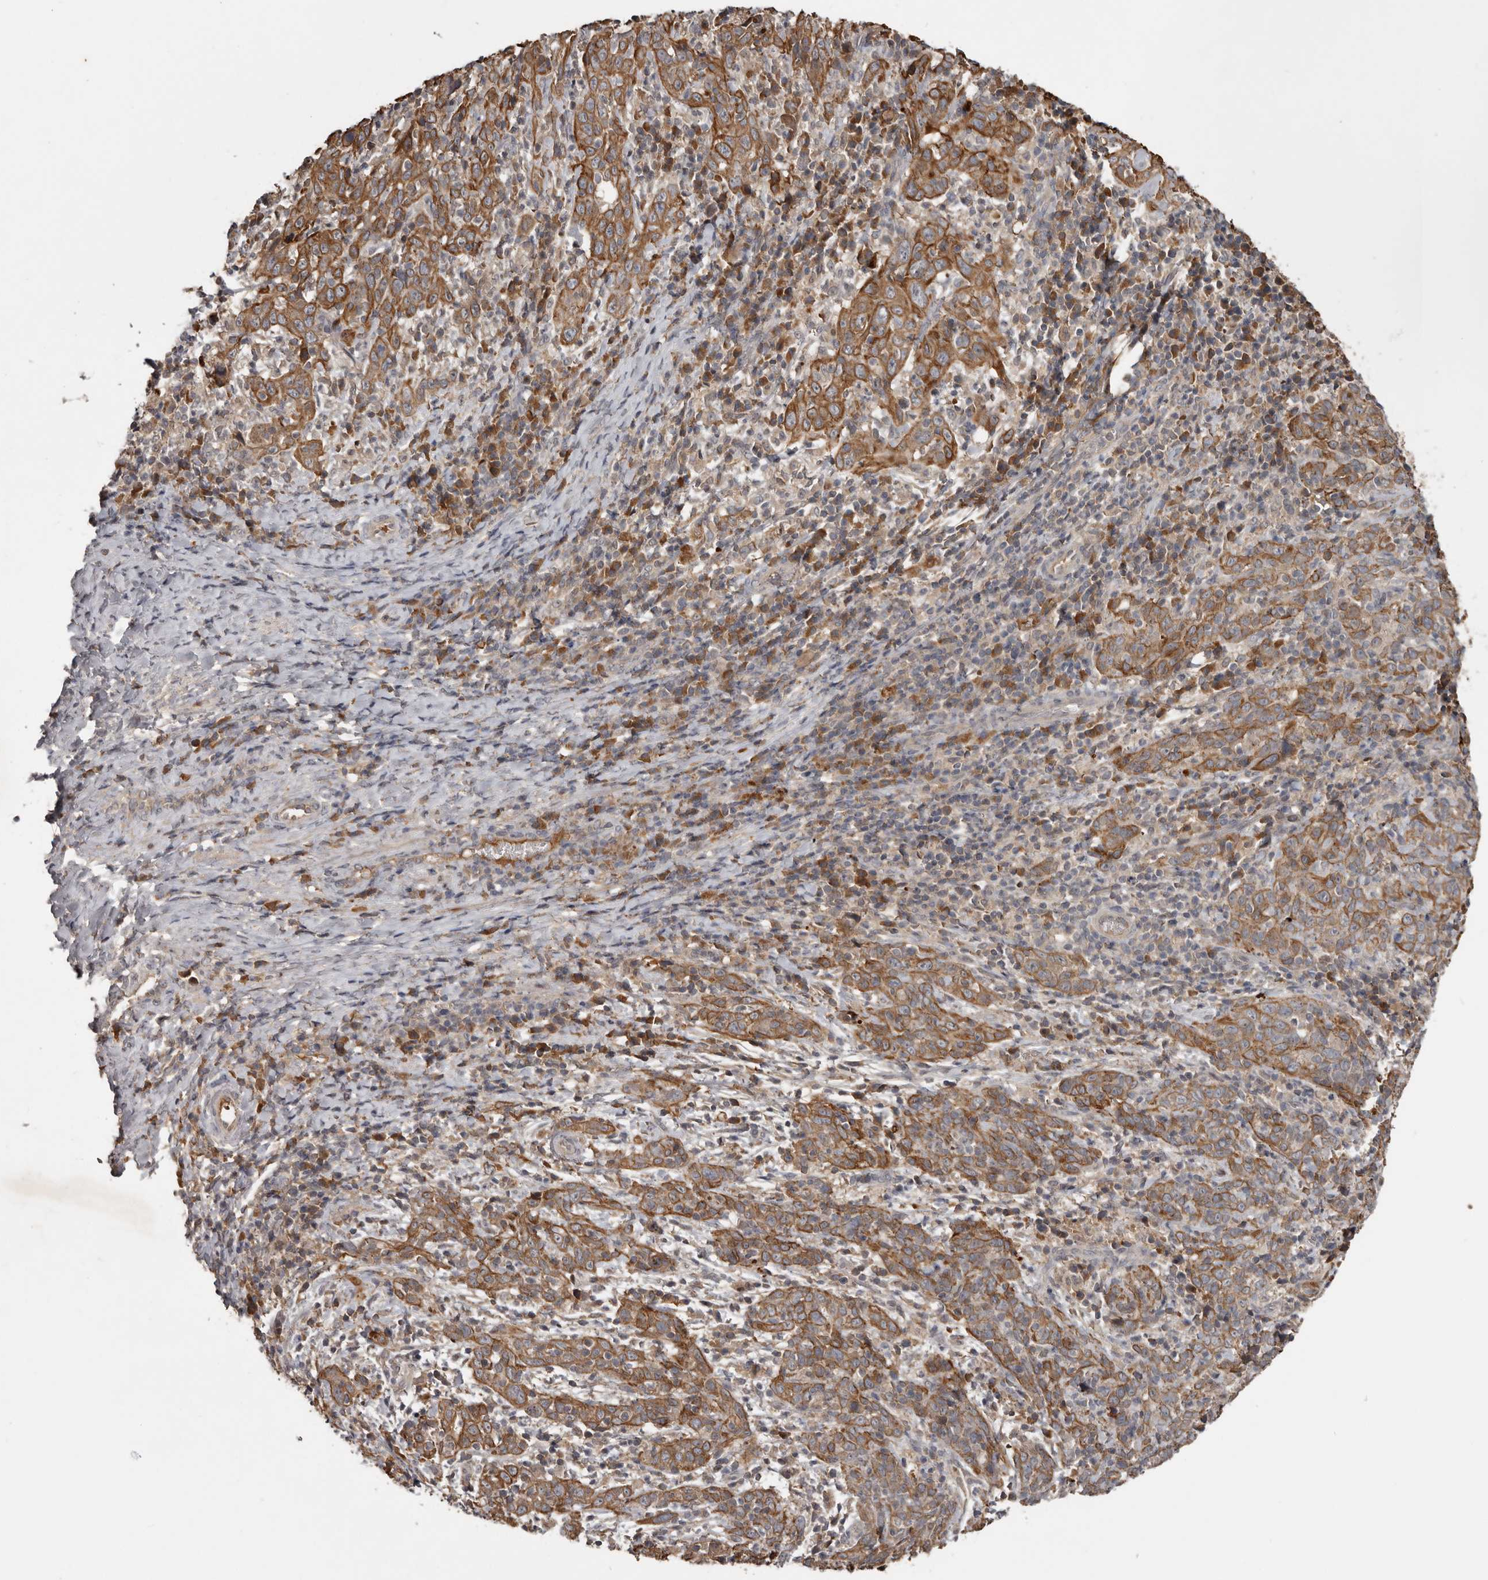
{"staining": {"intensity": "moderate", "quantity": ">75%", "location": "cytoplasmic/membranous"}, "tissue": "cervical cancer", "cell_type": "Tumor cells", "image_type": "cancer", "snomed": [{"axis": "morphology", "description": "Squamous cell carcinoma, NOS"}, {"axis": "topography", "description": "Cervix"}], "caption": "Immunohistochemical staining of cervical cancer (squamous cell carcinoma) displays moderate cytoplasmic/membranous protein positivity in approximately >75% of tumor cells.", "gene": "NMUR1", "patient": {"sex": "female", "age": 46}}